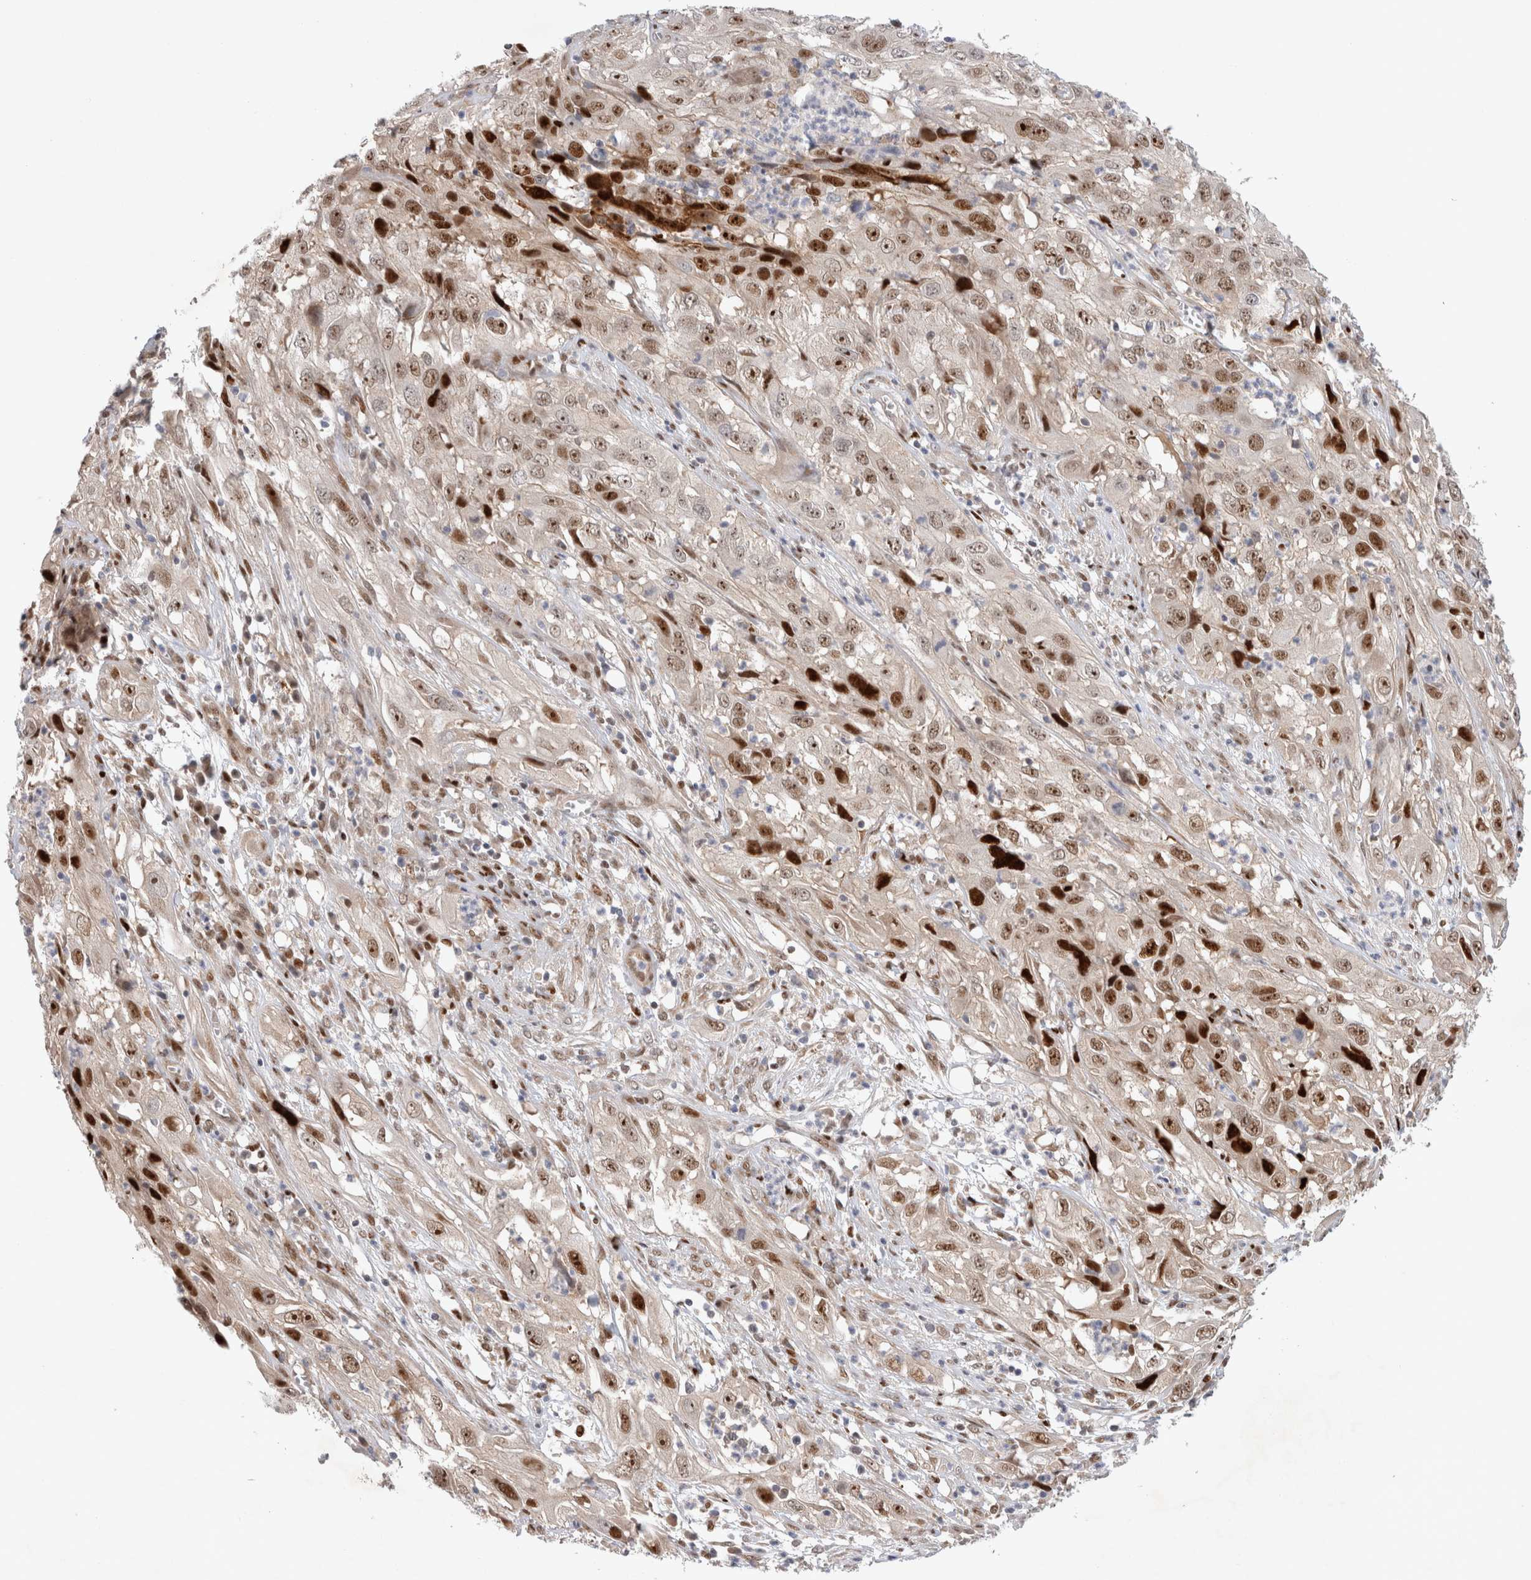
{"staining": {"intensity": "strong", "quantity": ">75%", "location": "nuclear"}, "tissue": "cervical cancer", "cell_type": "Tumor cells", "image_type": "cancer", "snomed": [{"axis": "morphology", "description": "Squamous cell carcinoma, NOS"}, {"axis": "topography", "description": "Cervix"}], "caption": "Squamous cell carcinoma (cervical) tissue shows strong nuclear positivity in approximately >75% of tumor cells, visualized by immunohistochemistry. The protein of interest is stained brown, and the nuclei are stained in blue (DAB IHC with brightfield microscopy, high magnification).", "gene": "TCF4", "patient": {"sex": "female", "age": 32}}